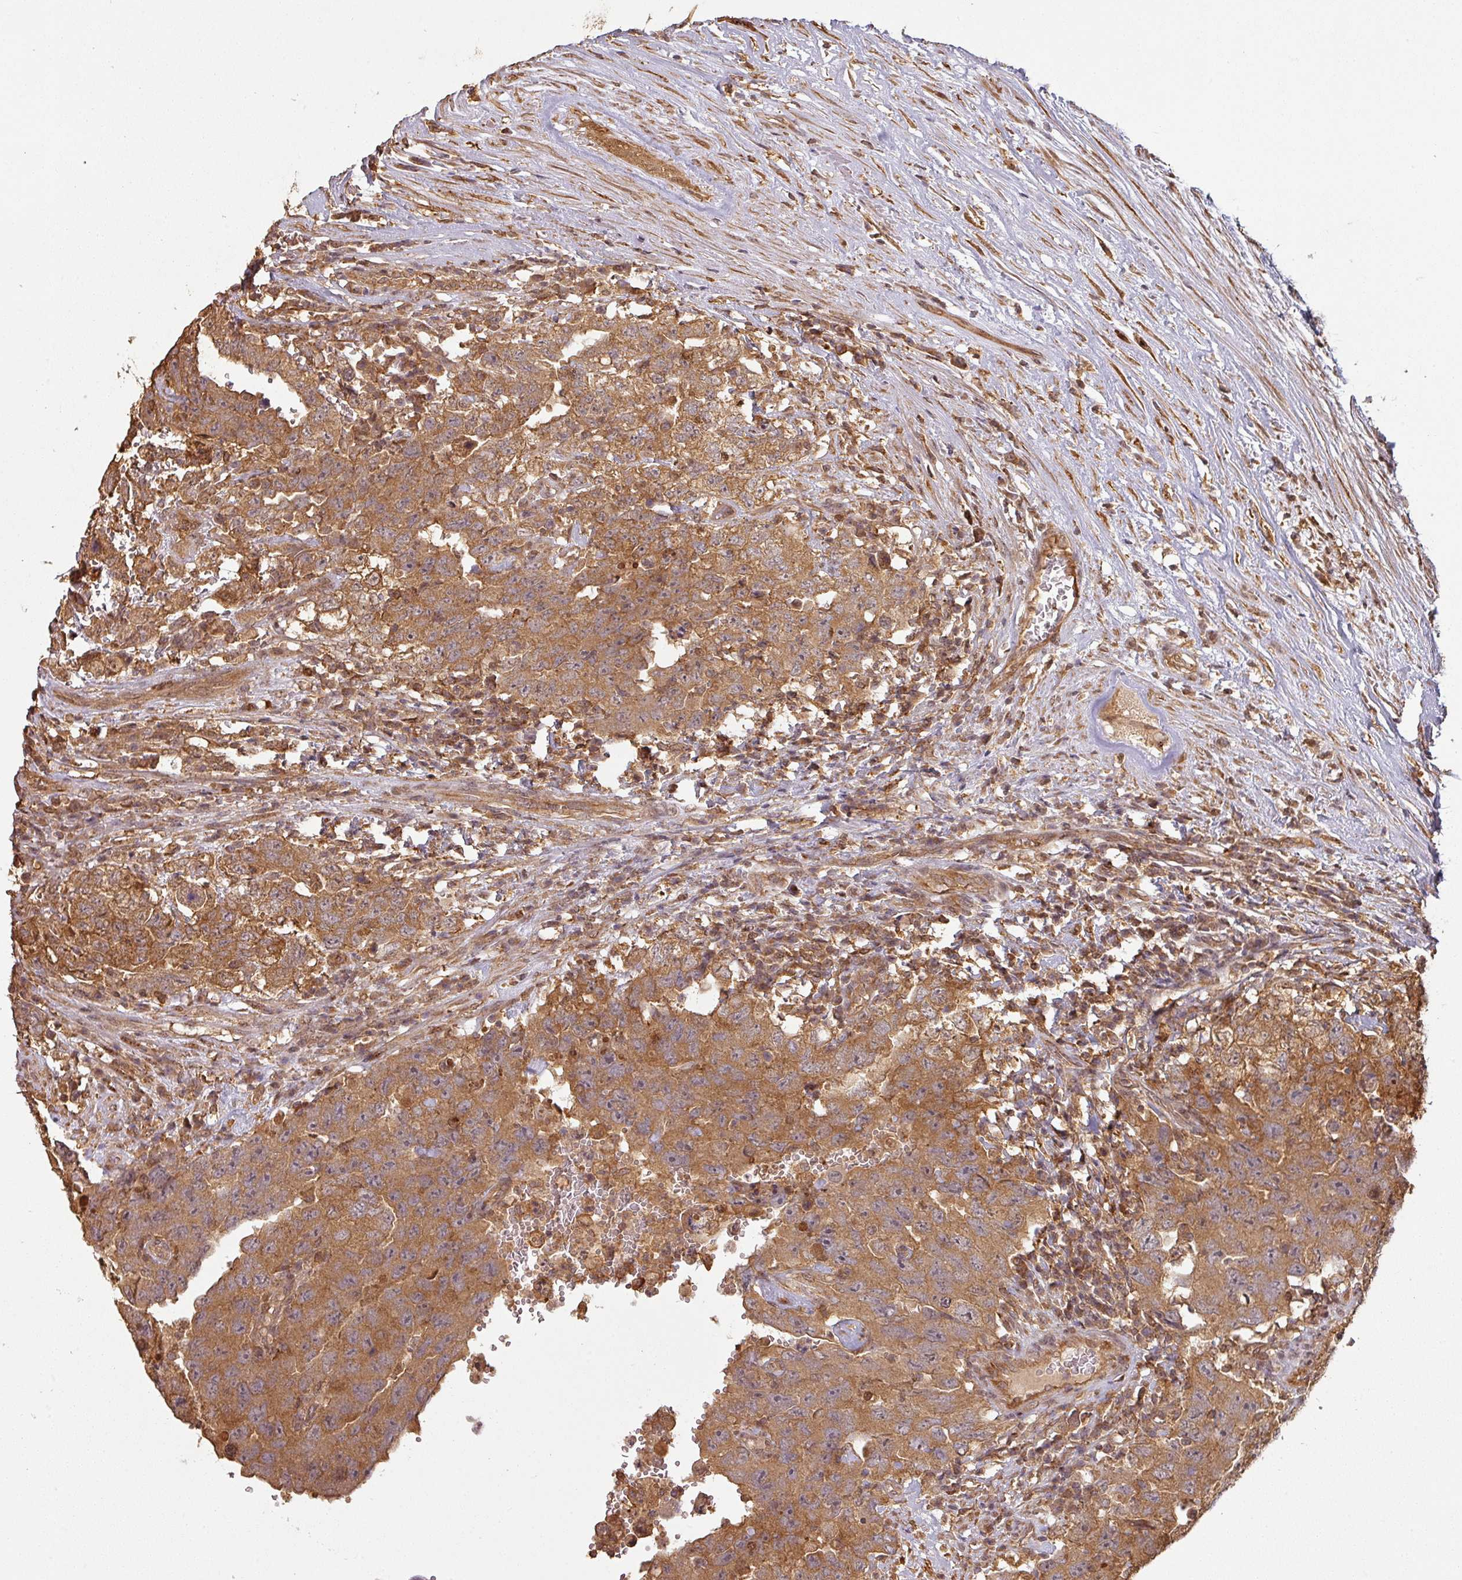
{"staining": {"intensity": "moderate", "quantity": ">75%", "location": "cytoplasmic/membranous"}, "tissue": "testis cancer", "cell_type": "Tumor cells", "image_type": "cancer", "snomed": [{"axis": "morphology", "description": "Carcinoma, Embryonal, NOS"}, {"axis": "topography", "description": "Testis"}], "caption": "Immunohistochemistry photomicrograph of embryonal carcinoma (testis) stained for a protein (brown), which reveals medium levels of moderate cytoplasmic/membranous staining in about >75% of tumor cells.", "gene": "ZNF322", "patient": {"sex": "male", "age": 26}}